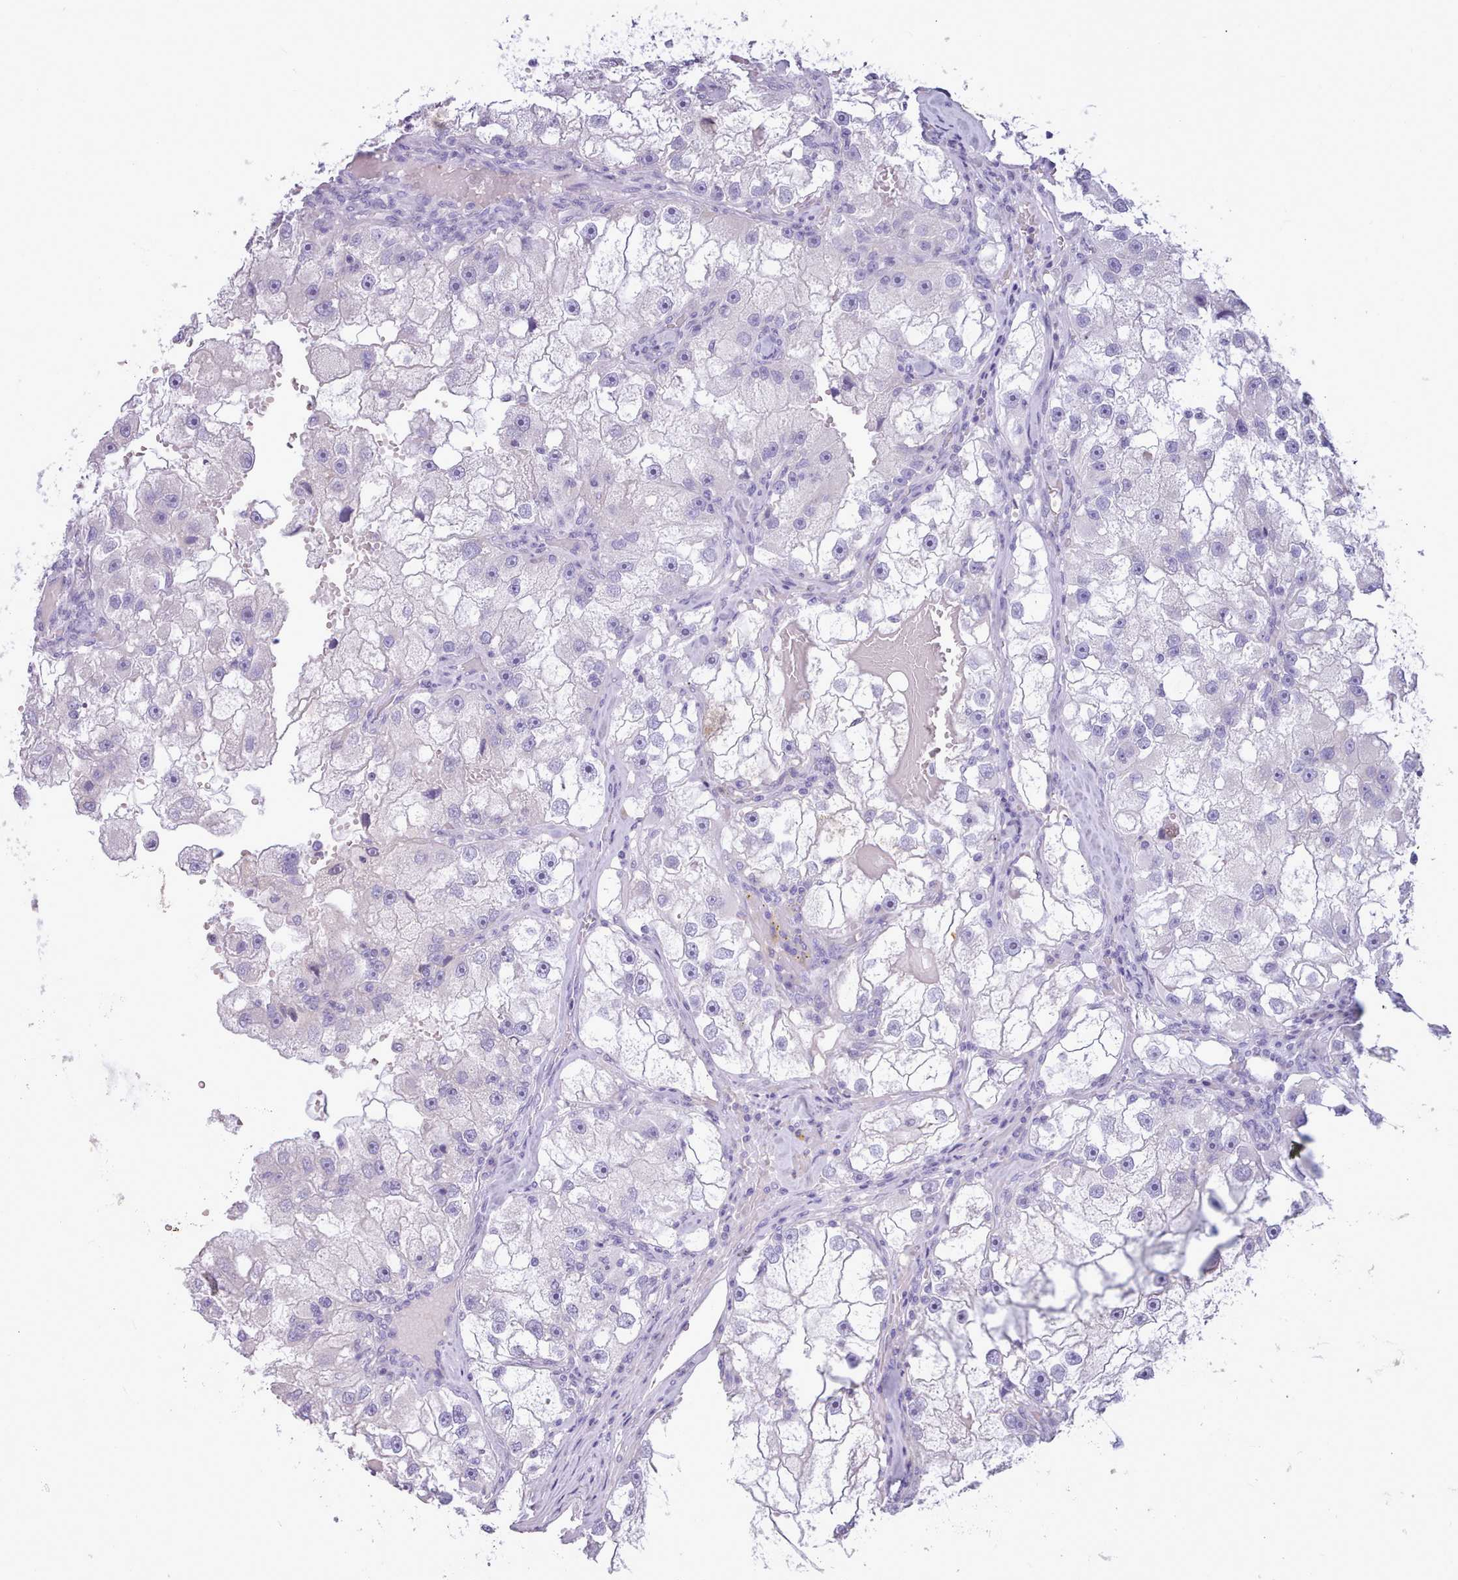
{"staining": {"intensity": "negative", "quantity": "none", "location": "none"}, "tissue": "renal cancer", "cell_type": "Tumor cells", "image_type": "cancer", "snomed": [{"axis": "morphology", "description": "Adenocarcinoma, NOS"}, {"axis": "topography", "description": "Kidney"}], "caption": "Renal cancer was stained to show a protein in brown. There is no significant staining in tumor cells.", "gene": "CYP2A13", "patient": {"sex": "male", "age": 63}}